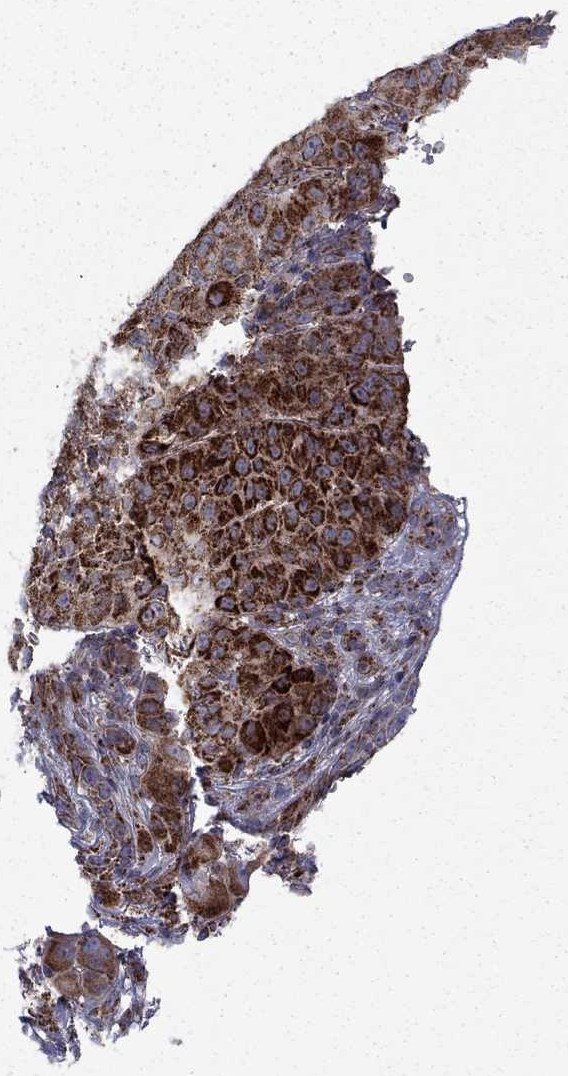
{"staining": {"intensity": "strong", "quantity": ">75%", "location": "cytoplasmic/membranous"}, "tissue": "melanoma", "cell_type": "Tumor cells", "image_type": "cancer", "snomed": [{"axis": "morphology", "description": "Malignant melanoma, NOS"}, {"axis": "topography", "description": "Skin"}], "caption": "Human malignant melanoma stained with a protein marker shows strong staining in tumor cells.", "gene": "ALDH1B1", "patient": {"sex": "female", "age": 87}}